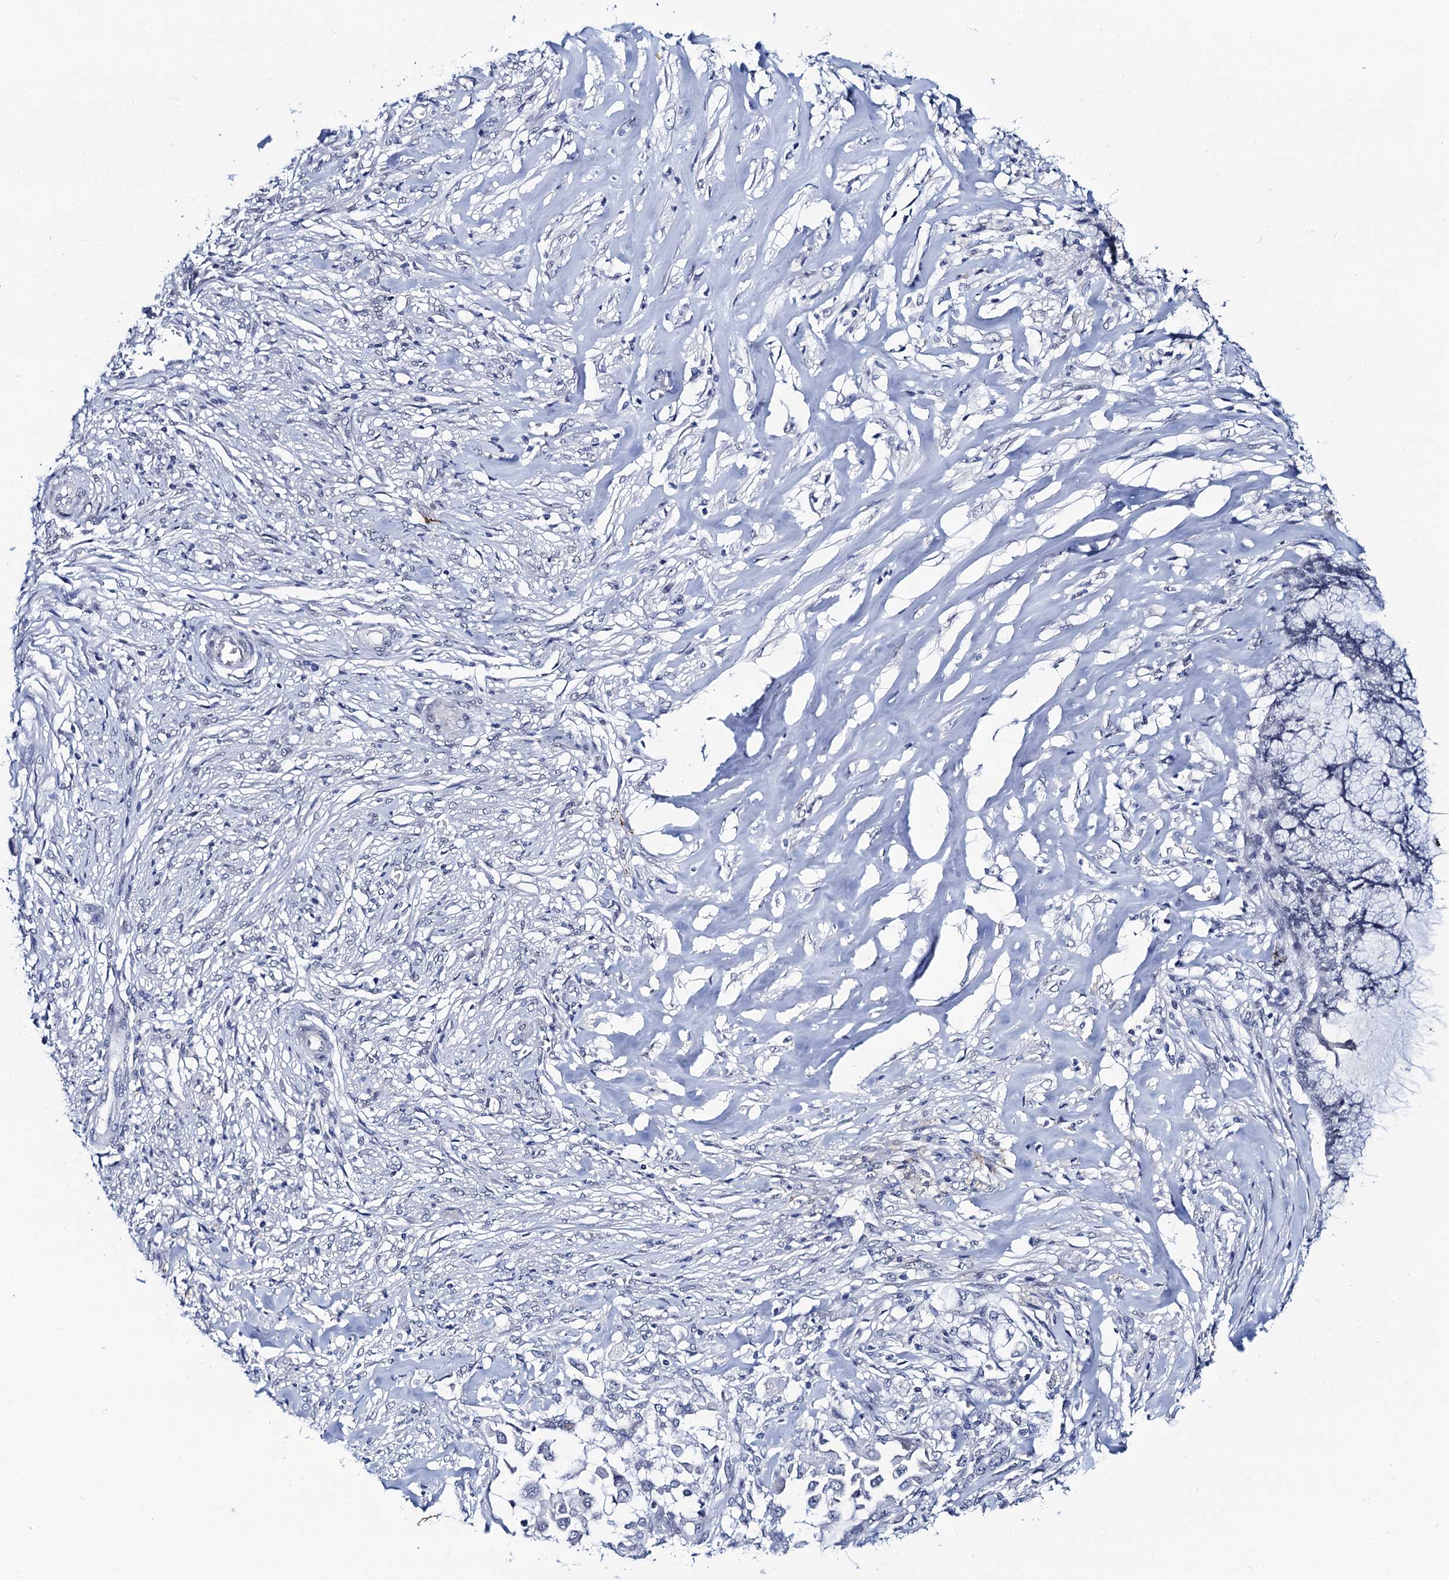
{"staining": {"intensity": "negative", "quantity": "none", "location": "none"}, "tissue": "endometrial cancer", "cell_type": "Tumor cells", "image_type": "cancer", "snomed": [{"axis": "morphology", "description": "Adenocarcinoma, NOS"}, {"axis": "topography", "description": "Endometrium"}], "caption": "IHC histopathology image of neoplastic tissue: human endometrial adenocarcinoma stained with DAB shows no significant protein staining in tumor cells. (DAB (3,3'-diaminobenzidine) immunohistochemistry (IHC), high magnification).", "gene": "C16orf87", "patient": {"sex": "female", "age": 86}}